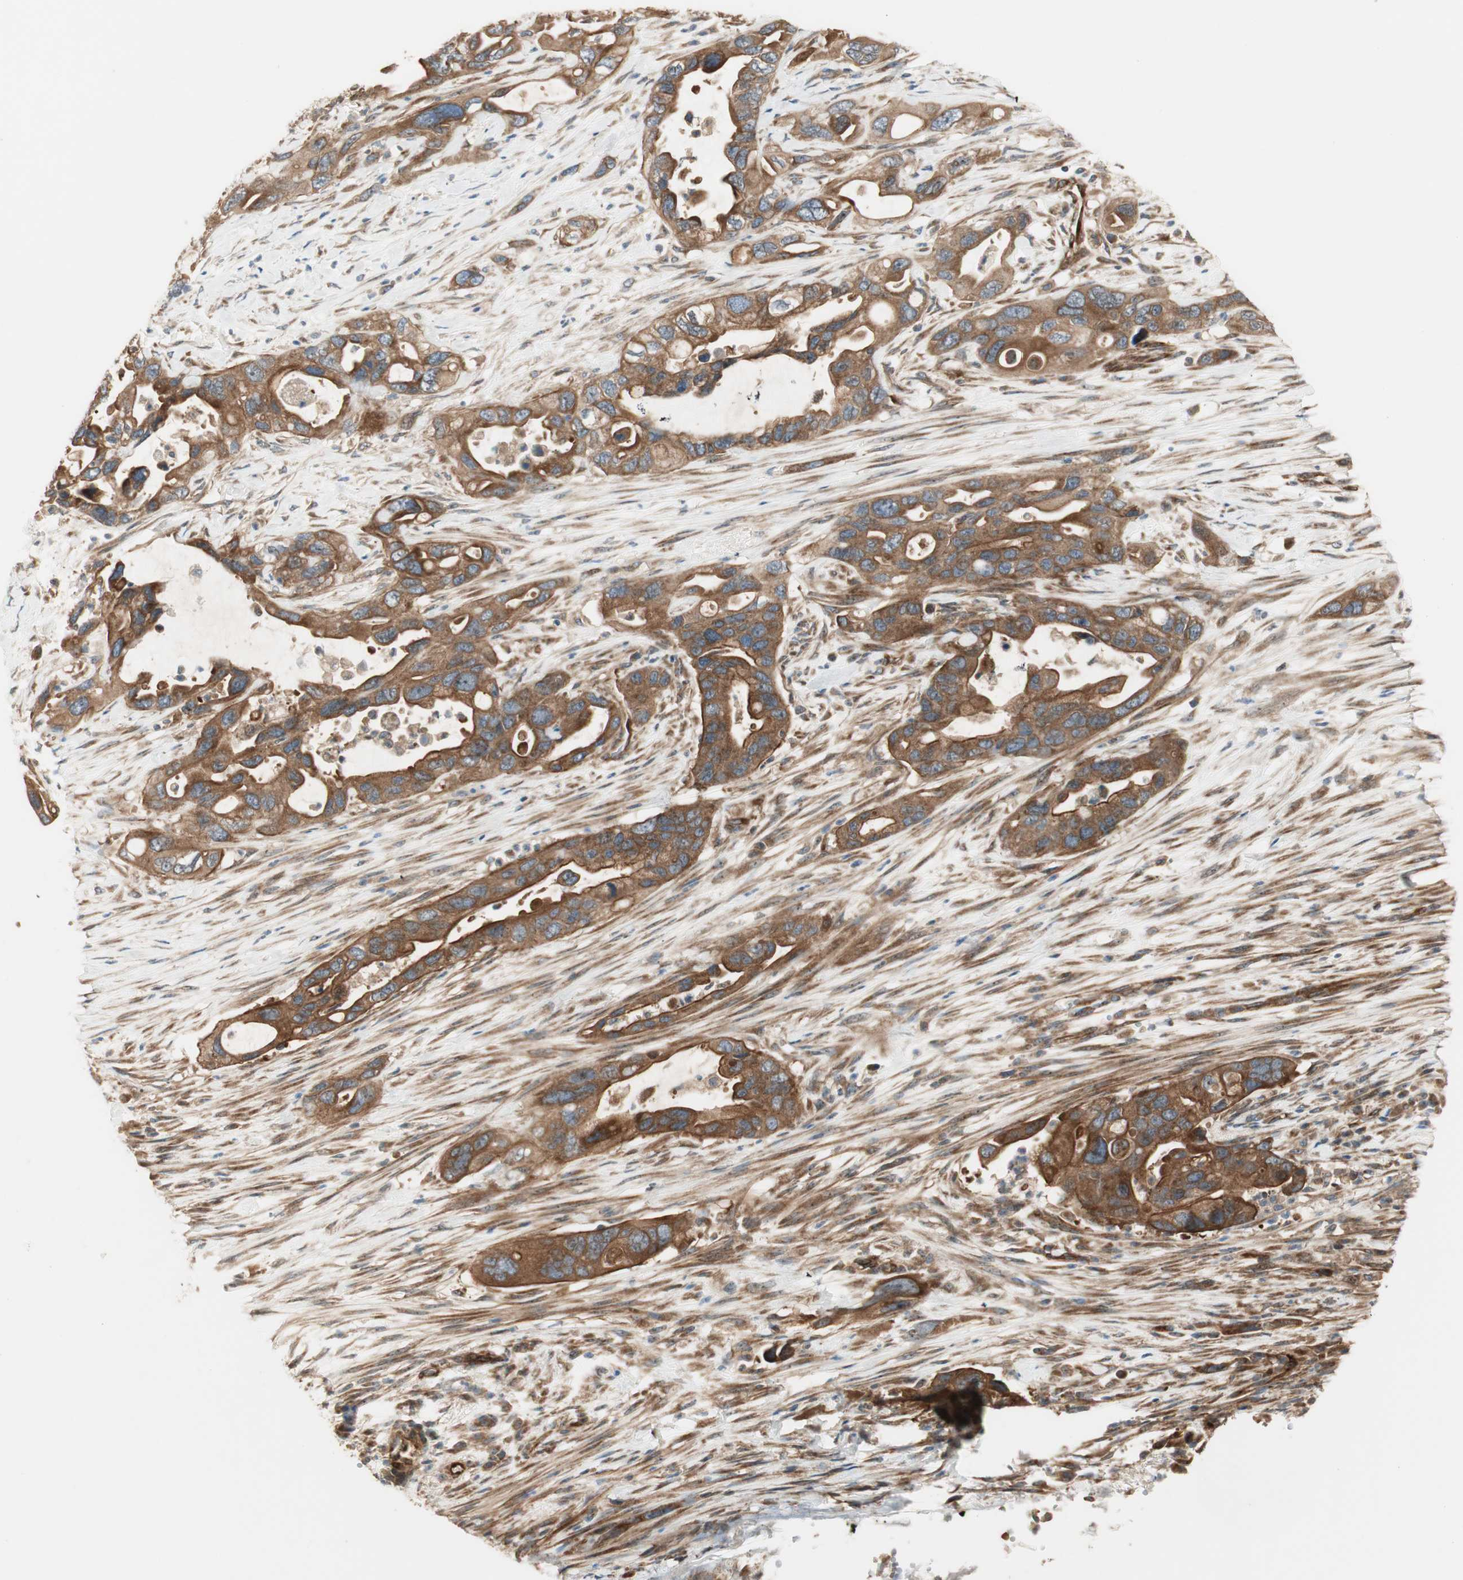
{"staining": {"intensity": "strong", "quantity": ">75%", "location": "cytoplasmic/membranous"}, "tissue": "pancreatic cancer", "cell_type": "Tumor cells", "image_type": "cancer", "snomed": [{"axis": "morphology", "description": "Adenocarcinoma, NOS"}, {"axis": "topography", "description": "Pancreas"}], "caption": "DAB (3,3'-diaminobenzidine) immunohistochemical staining of human pancreatic cancer demonstrates strong cytoplasmic/membranous protein expression in about >75% of tumor cells.", "gene": "CTTNBP2NL", "patient": {"sex": "female", "age": 71}}